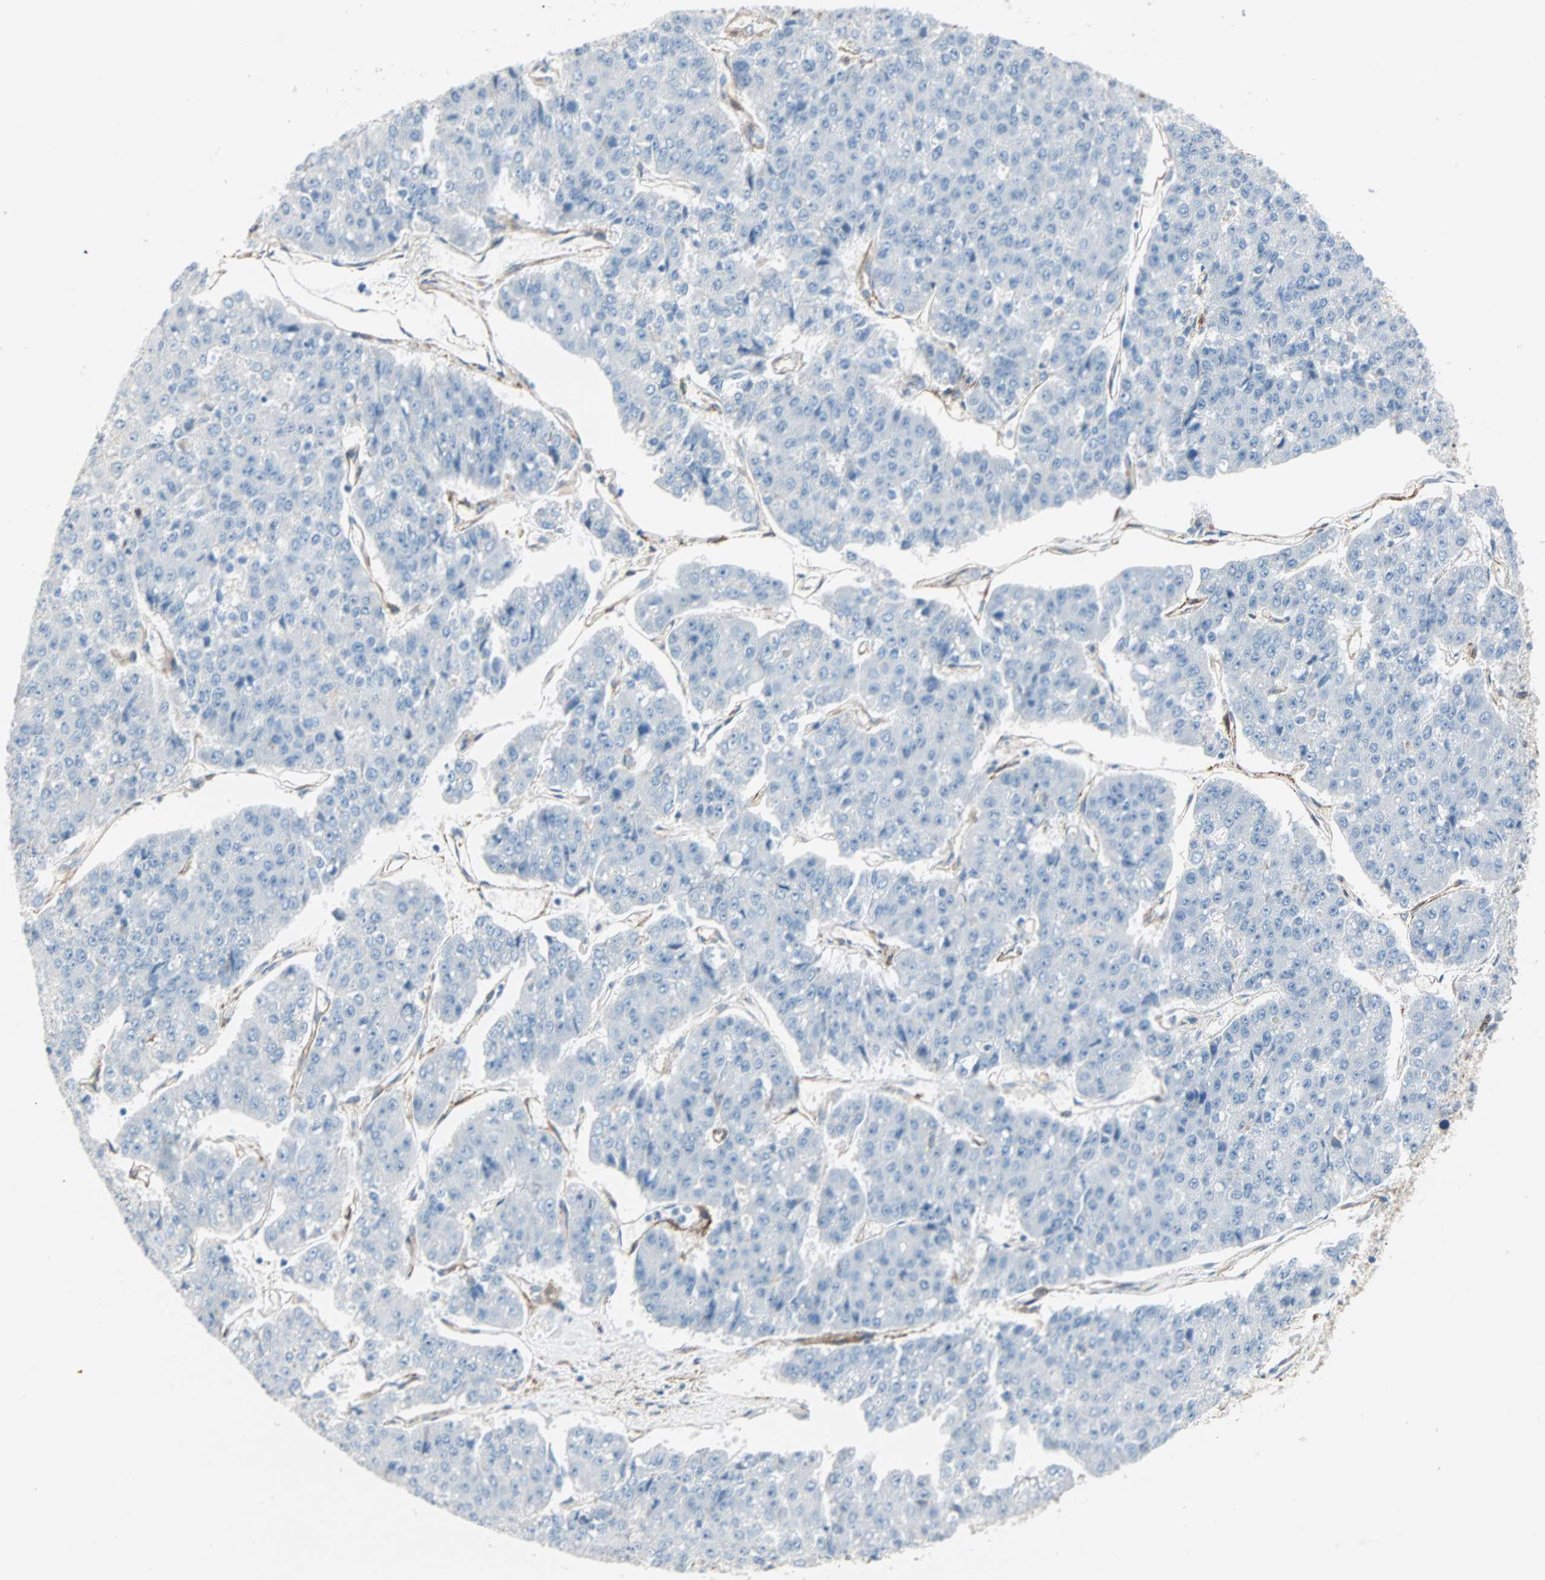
{"staining": {"intensity": "negative", "quantity": "none", "location": "none"}, "tissue": "pancreatic cancer", "cell_type": "Tumor cells", "image_type": "cancer", "snomed": [{"axis": "morphology", "description": "Adenocarcinoma, NOS"}, {"axis": "topography", "description": "Pancreas"}], "caption": "This is an immunohistochemistry (IHC) histopathology image of pancreatic cancer. There is no positivity in tumor cells.", "gene": "EPB41L2", "patient": {"sex": "male", "age": 50}}